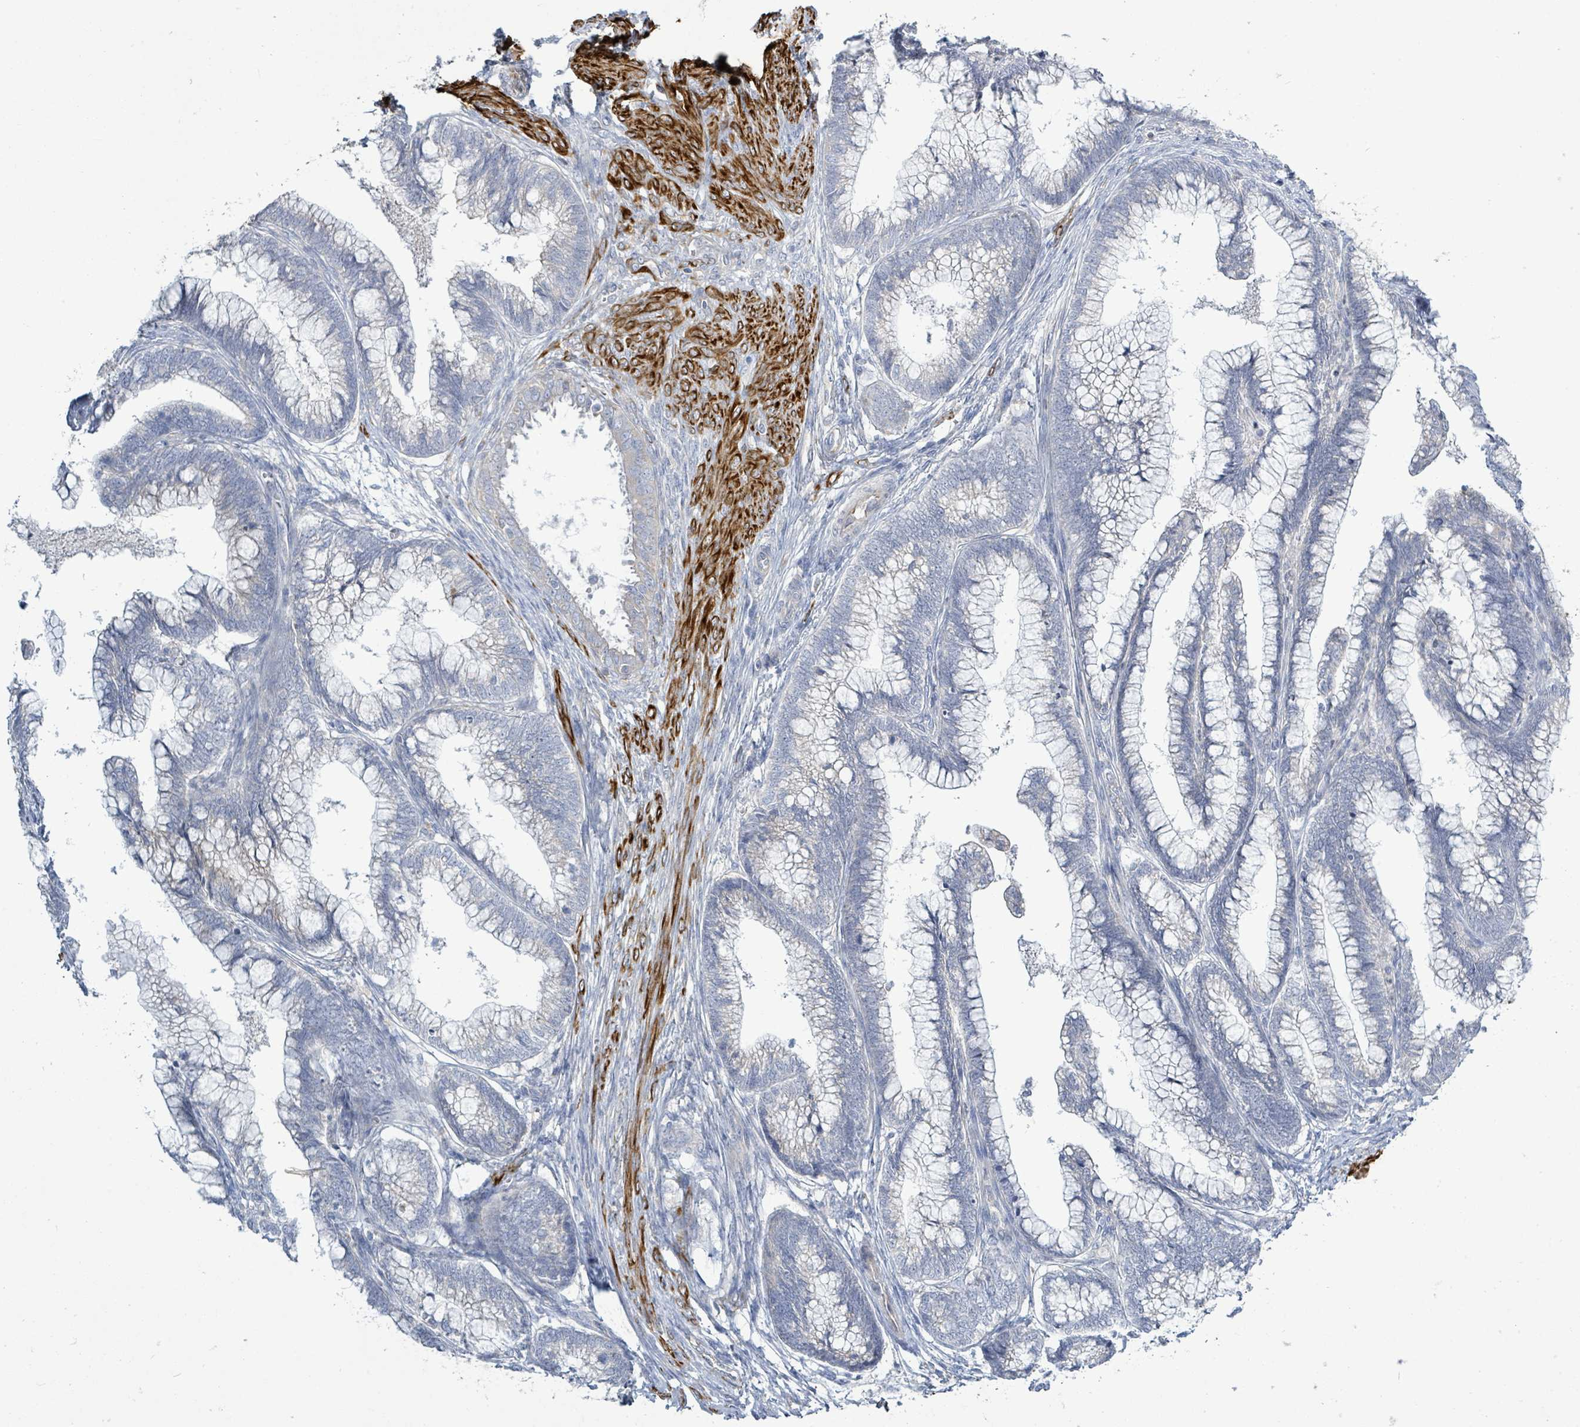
{"staining": {"intensity": "weak", "quantity": "<25%", "location": "cytoplasmic/membranous"}, "tissue": "cervical cancer", "cell_type": "Tumor cells", "image_type": "cancer", "snomed": [{"axis": "morphology", "description": "Adenocarcinoma, NOS"}, {"axis": "topography", "description": "Cervix"}], "caption": "Human cervical cancer (adenocarcinoma) stained for a protein using IHC displays no staining in tumor cells.", "gene": "SIRPB1", "patient": {"sex": "female", "age": 44}}